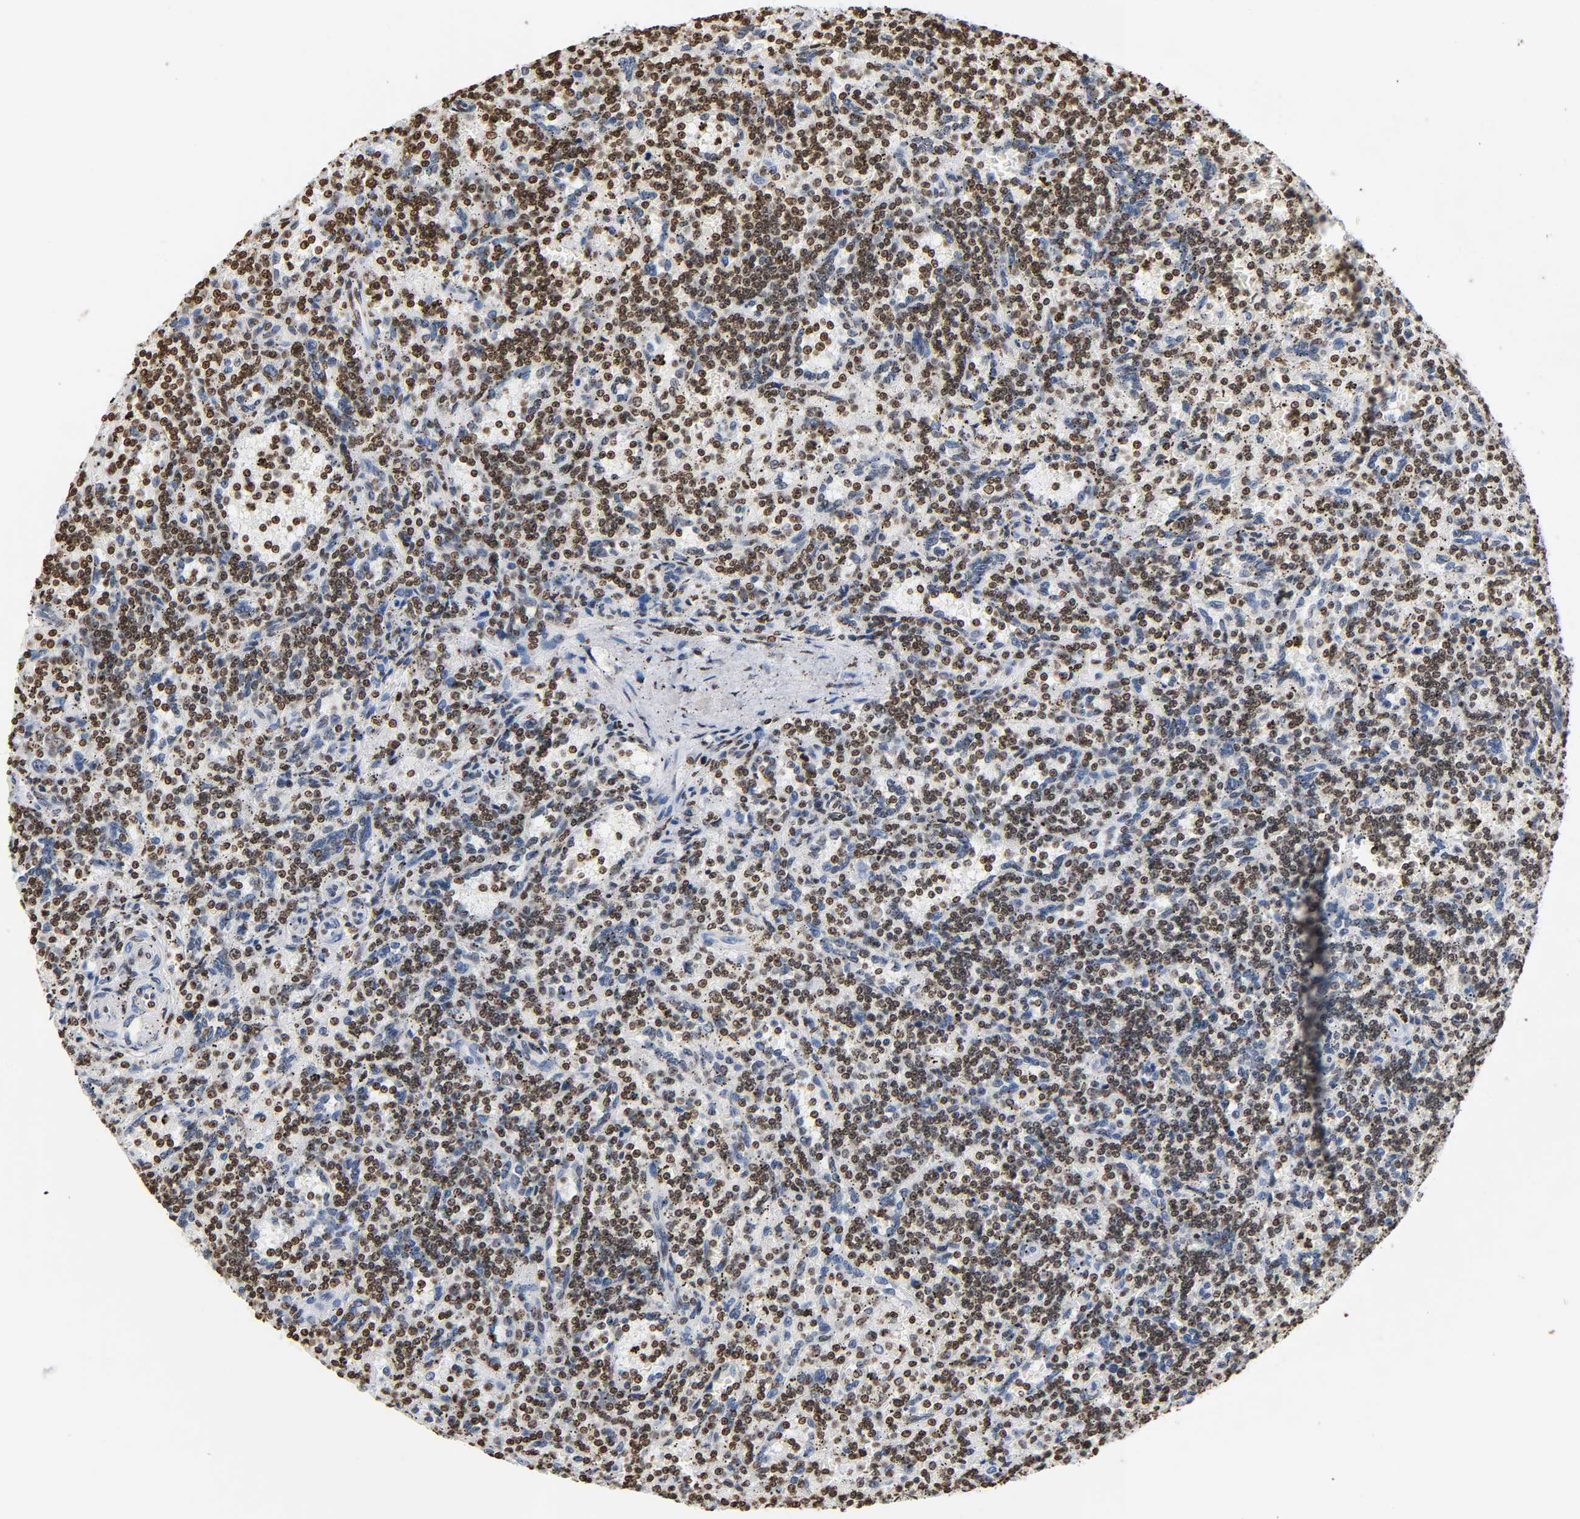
{"staining": {"intensity": "strong", "quantity": ">75%", "location": "nuclear"}, "tissue": "lymphoma", "cell_type": "Tumor cells", "image_type": "cancer", "snomed": [{"axis": "morphology", "description": "Malignant lymphoma, non-Hodgkin's type, Low grade"}, {"axis": "topography", "description": "Spleen"}], "caption": "The histopathology image displays staining of low-grade malignant lymphoma, non-Hodgkin's type, revealing strong nuclear protein positivity (brown color) within tumor cells.", "gene": "HOXA6", "patient": {"sex": "male", "age": 73}}